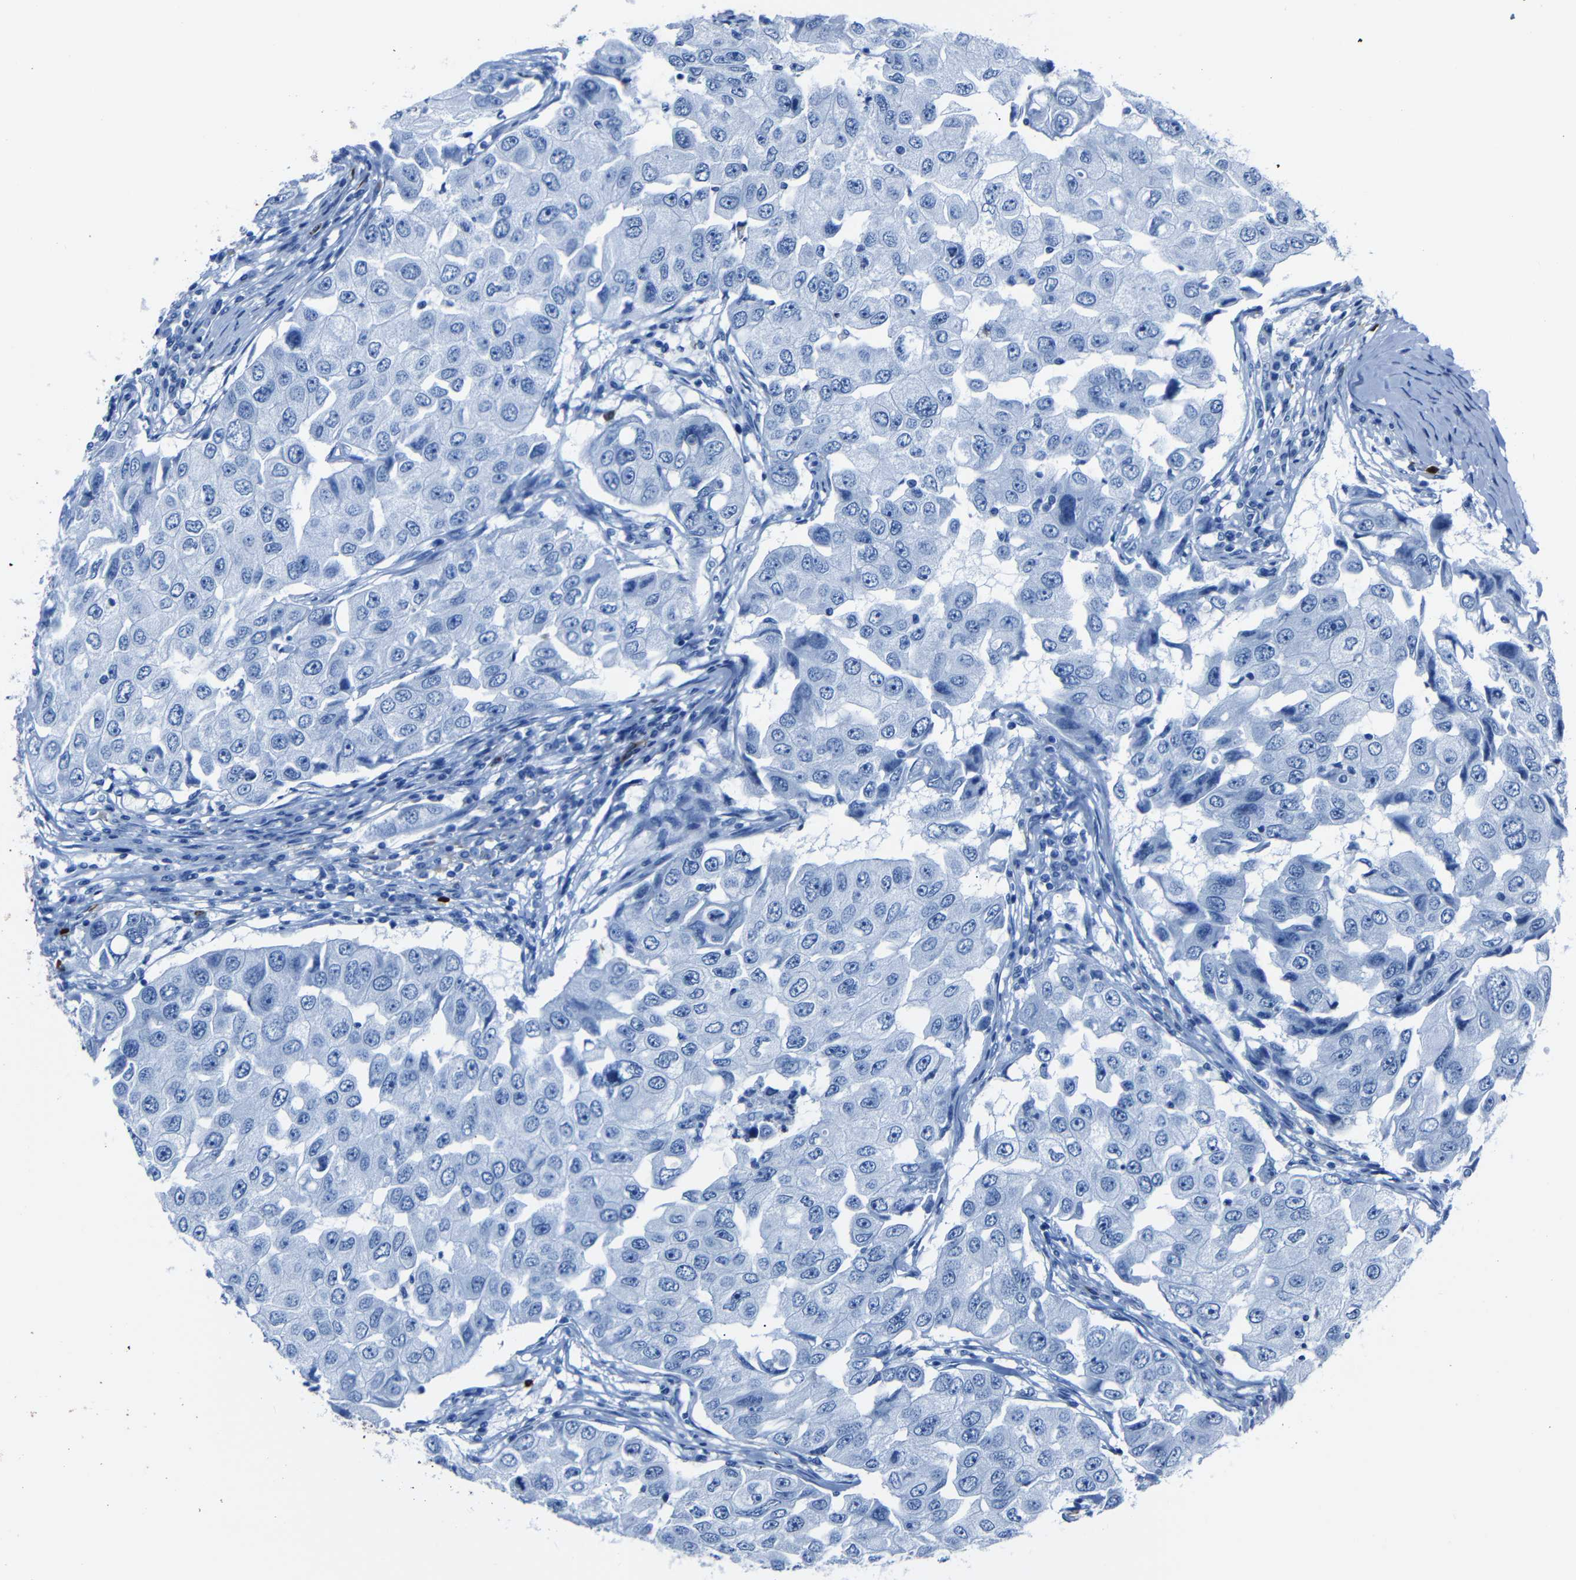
{"staining": {"intensity": "negative", "quantity": "none", "location": "none"}, "tissue": "breast cancer", "cell_type": "Tumor cells", "image_type": "cancer", "snomed": [{"axis": "morphology", "description": "Duct carcinoma"}, {"axis": "topography", "description": "Breast"}], "caption": "IHC of breast cancer demonstrates no positivity in tumor cells. (Brightfield microscopy of DAB (3,3'-diaminobenzidine) immunohistochemistry (IHC) at high magnification).", "gene": "CLDN11", "patient": {"sex": "female", "age": 27}}